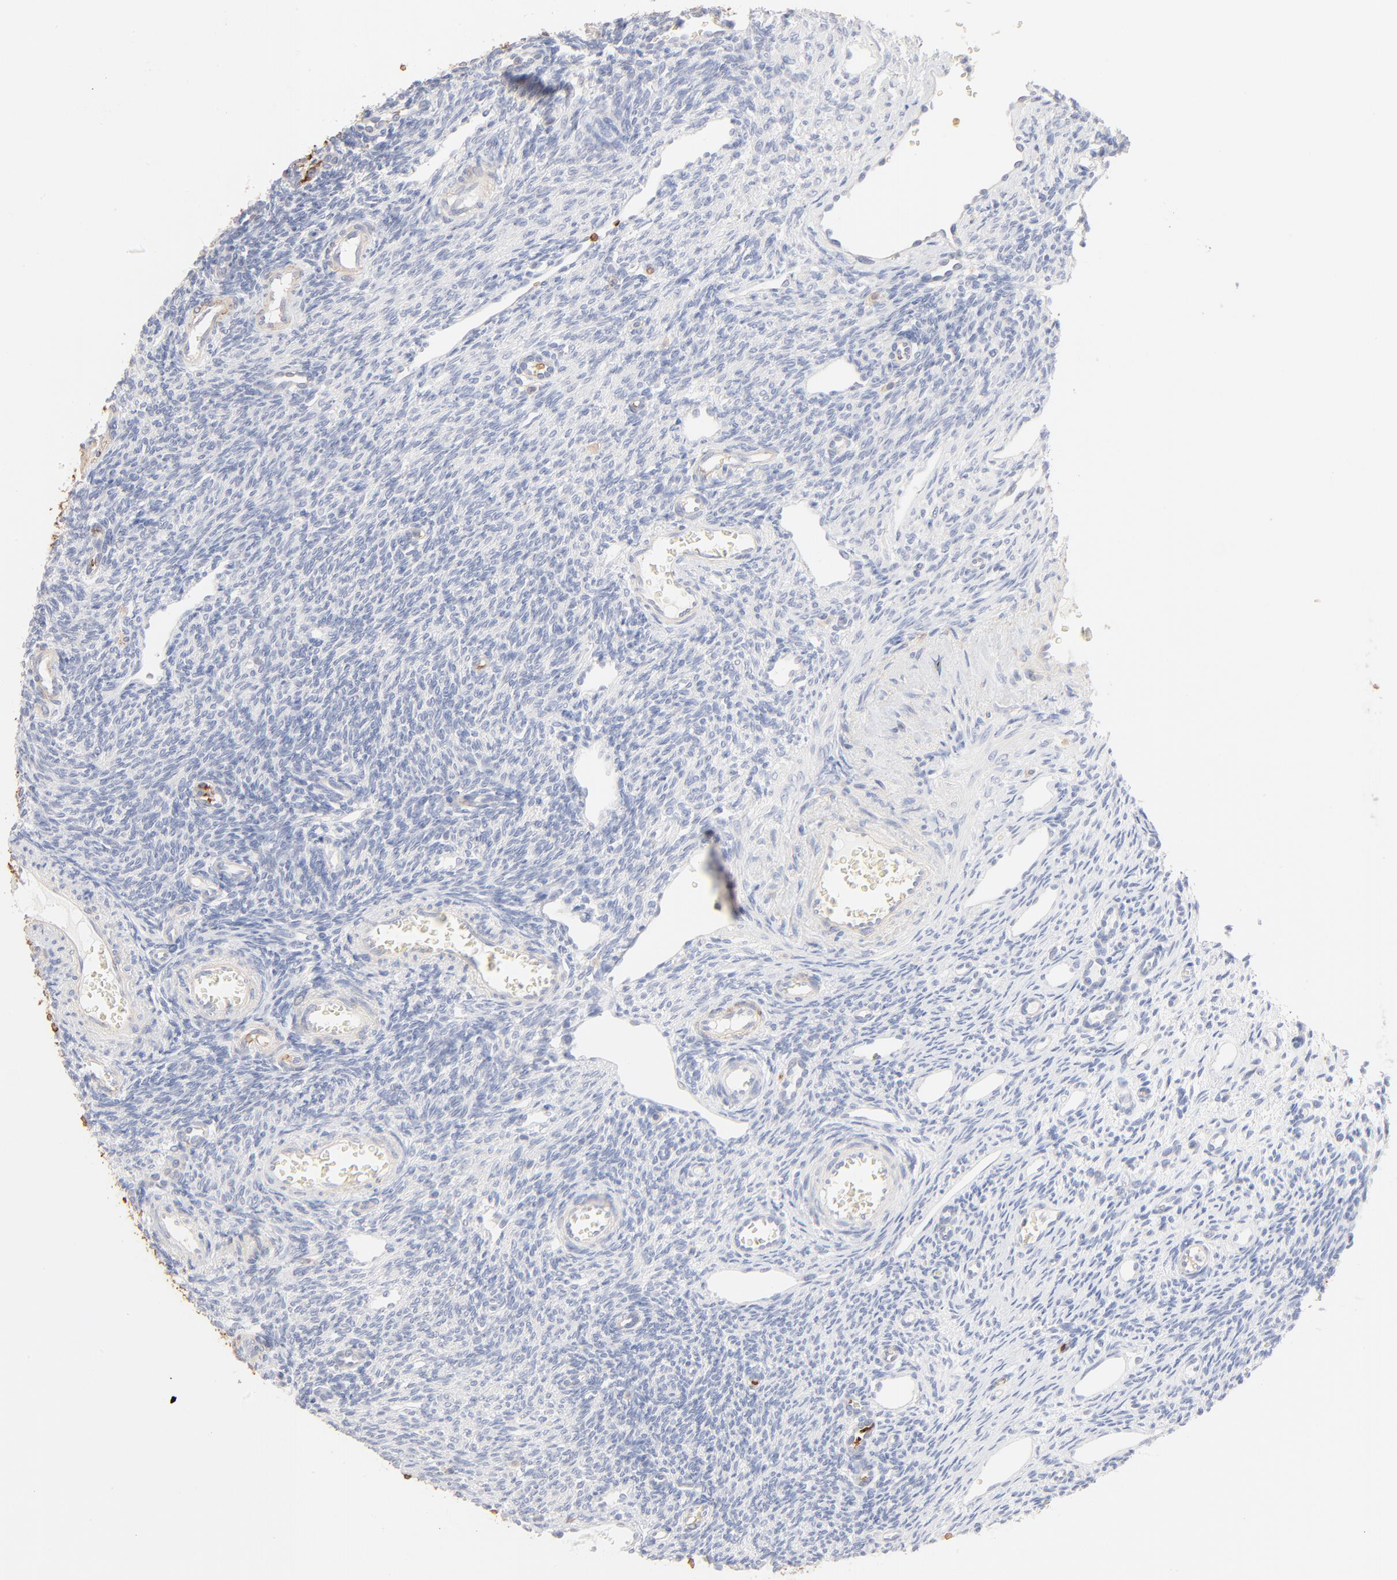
{"staining": {"intensity": "negative", "quantity": "none", "location": "none"}, "tissue": "ovary", "cell_type": "Ovarian stroma cells", "image_type": "normal", "snomed": [{"axis": "morphology", "description": "Normal tissue, NOS"}, {"axis": "topography", "description": "Ovary"}], "caption": "The image displays no staining of ovarian stroma cells in normal ovary.", "gene": "SPTB", "patient": {"sex": "female", "age": 33}}